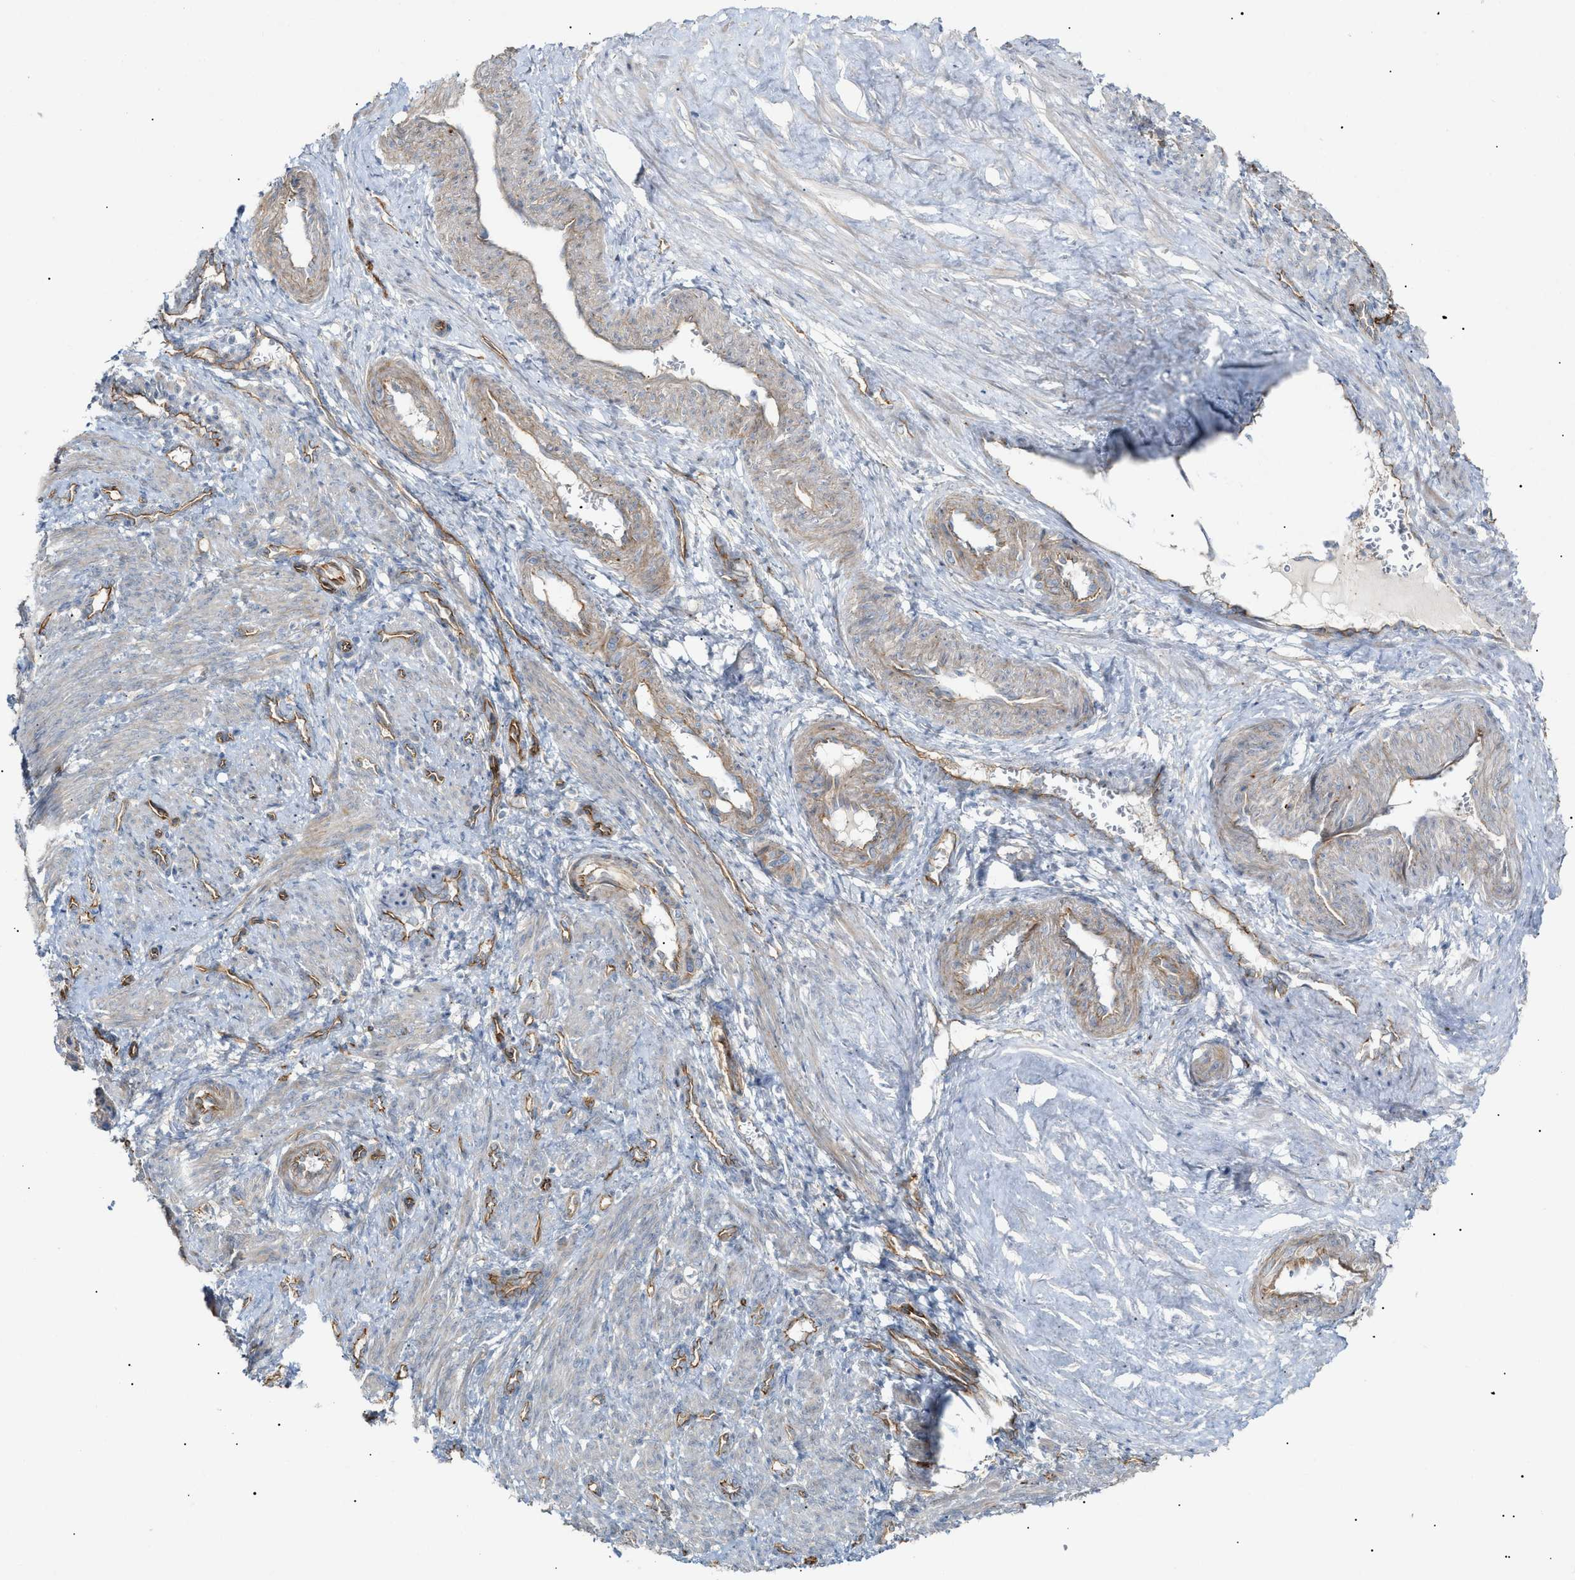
{"staining": {"intensity": "weak", "quantity": "<25%", "location": "cytoplasmic/membranous"}, "tissue": "smooth muscle", "cell_type": "Smooth muscle cells", "image_type": "normal", "snomed": [{"axis": "morphology", "description": "Normal tissue, NOS"}, {"axis": "topography", "description": "Endometrium"}], "caption": "There is no significant expression in smooth muscle cells of smooth muscle.", "gene": "ZFHX2", "patient": {"sex": "female", "age": 33}}